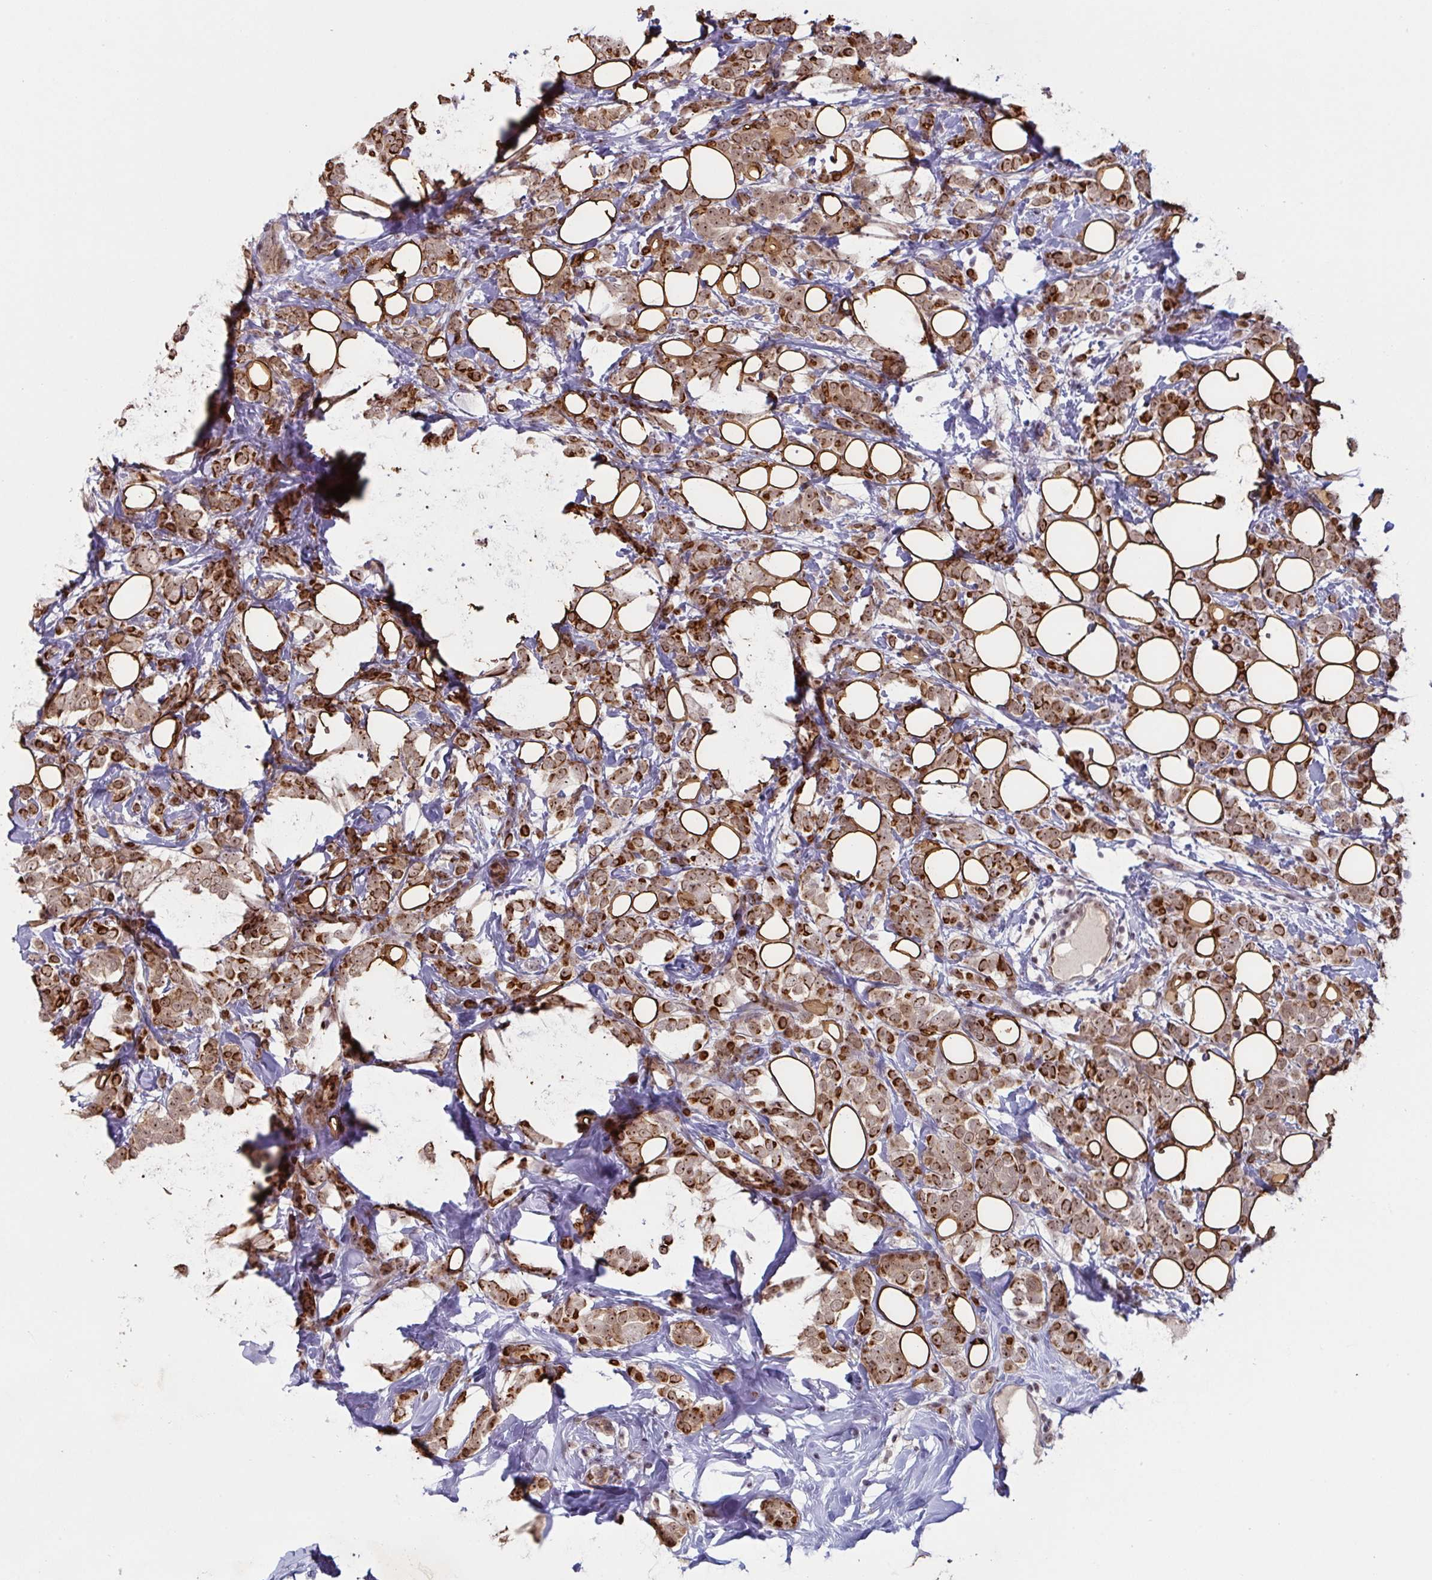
{"staining": {"intensity": "strong", "quantity": ">75%", "location": "cytoplasmic/membranous"}, "tissue": "breast cancer", "cell_type": "Tumor cells", "image_type": "cancer", "snomed": [{"axis": "morphology", "description": "Lobular carcinoma"}, {"axis": "topography", "description": "Breast"}], "caption": "Strong cytoplasmic/membranous protein staining is seen in about >75% of tumor cells in lobular carcinoma (breast). The protein of interest is stained brown, and the nuclei are stained in blue (DAB IHC with brightfield microscopy, high magnification).", "gene": "NLRP13", "patient": {"sex": "female", "age": 49}}